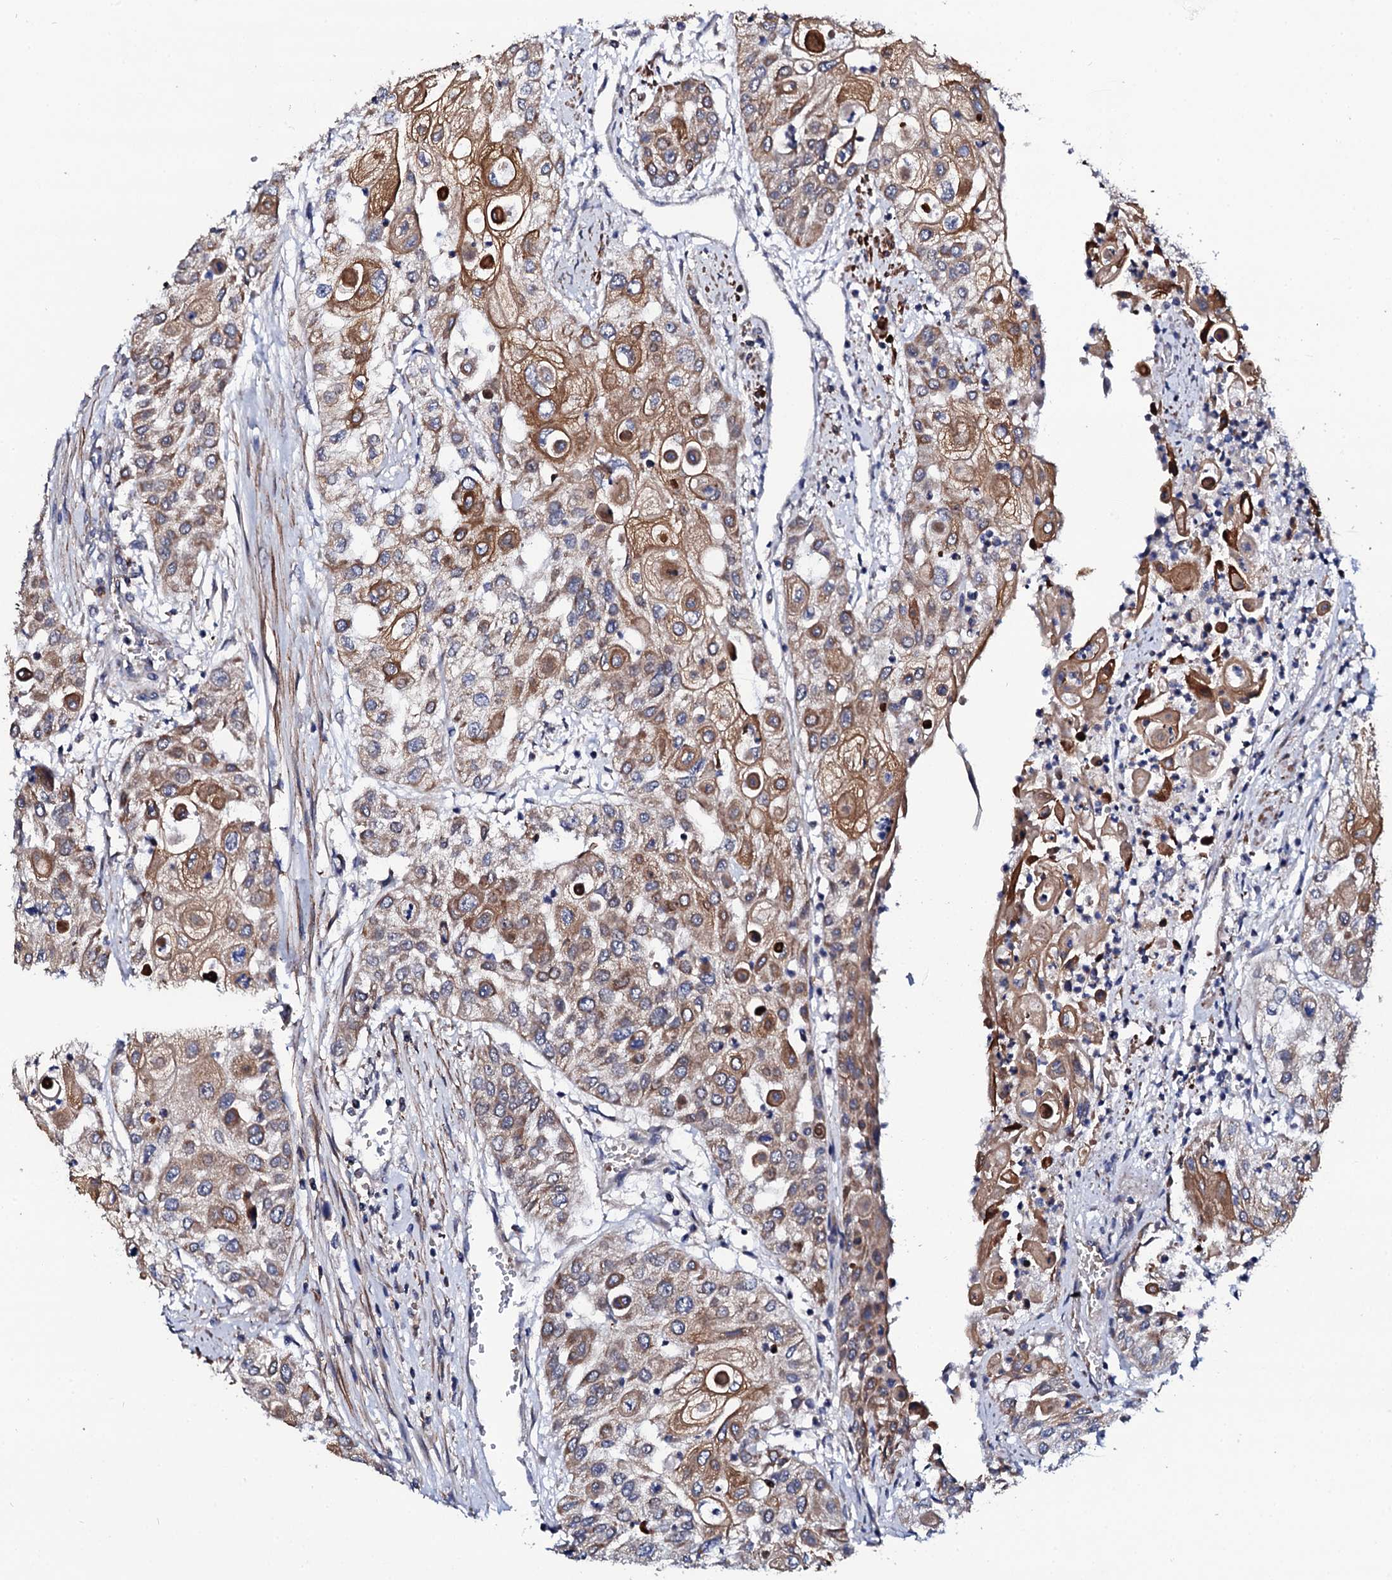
{"staining": {"intensity": "moderate", "quantity": ">75%", "location": "cytoplasmic/membranous"}, "tissue": "urothelial cancer", "cell_type": "Tumor cells", "image_type": "cancer", "snomed": [{"axis": "morphology", "description": "Urothelial carcinoma, High grade"}, {"axis": "topography", "description": "Urinary bladder"}], "caption": "The histopathology image shows staining of high-grade urothelial carcinoma, revealing moderate cytoplasmic/membranous protein staining (brown color) within tumor cells.", "gene": "COG4", "patient": {"sex": "female", "age": 79}}